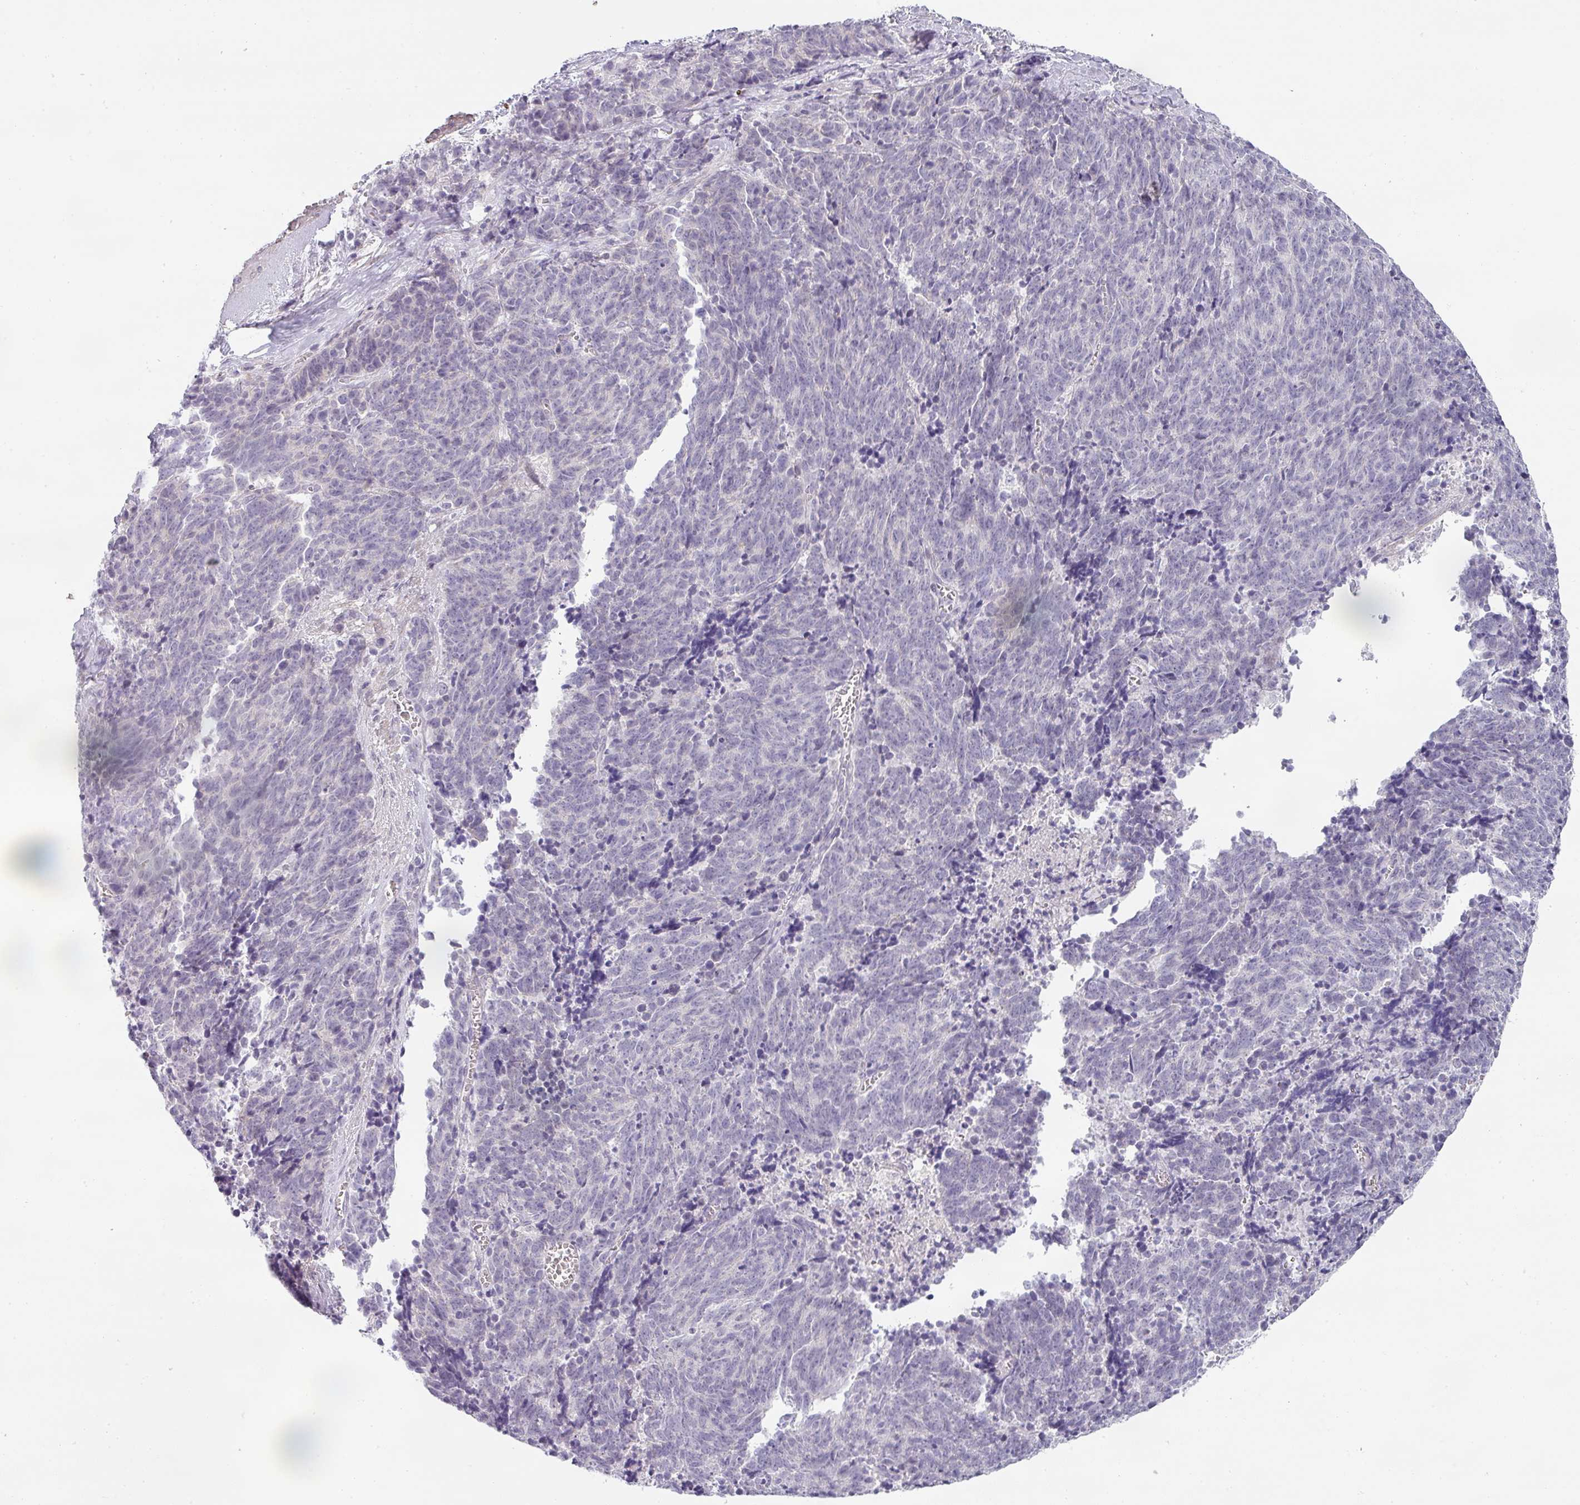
{"staining": {"intensity": "negative", "quantity": "none", "location": "none"}, "tissue": "cervical cancer", "cell_type": "Tumor cells", "image_type": "cancer", "snomed": [{"axis": "morphology", "description": "Squamous cell carcinoma, NOS"}, {"axis": "topography", "description": "Cervix"}], "caption": "DAB (3,3'-diaminobenzidine) immunohistochemical staining of human cervical squamous cell carcinoma demonstrates no significant positivity in tumor cells.", "gene": "BTLA", "patient": {"sex": "female", "age": 29}}